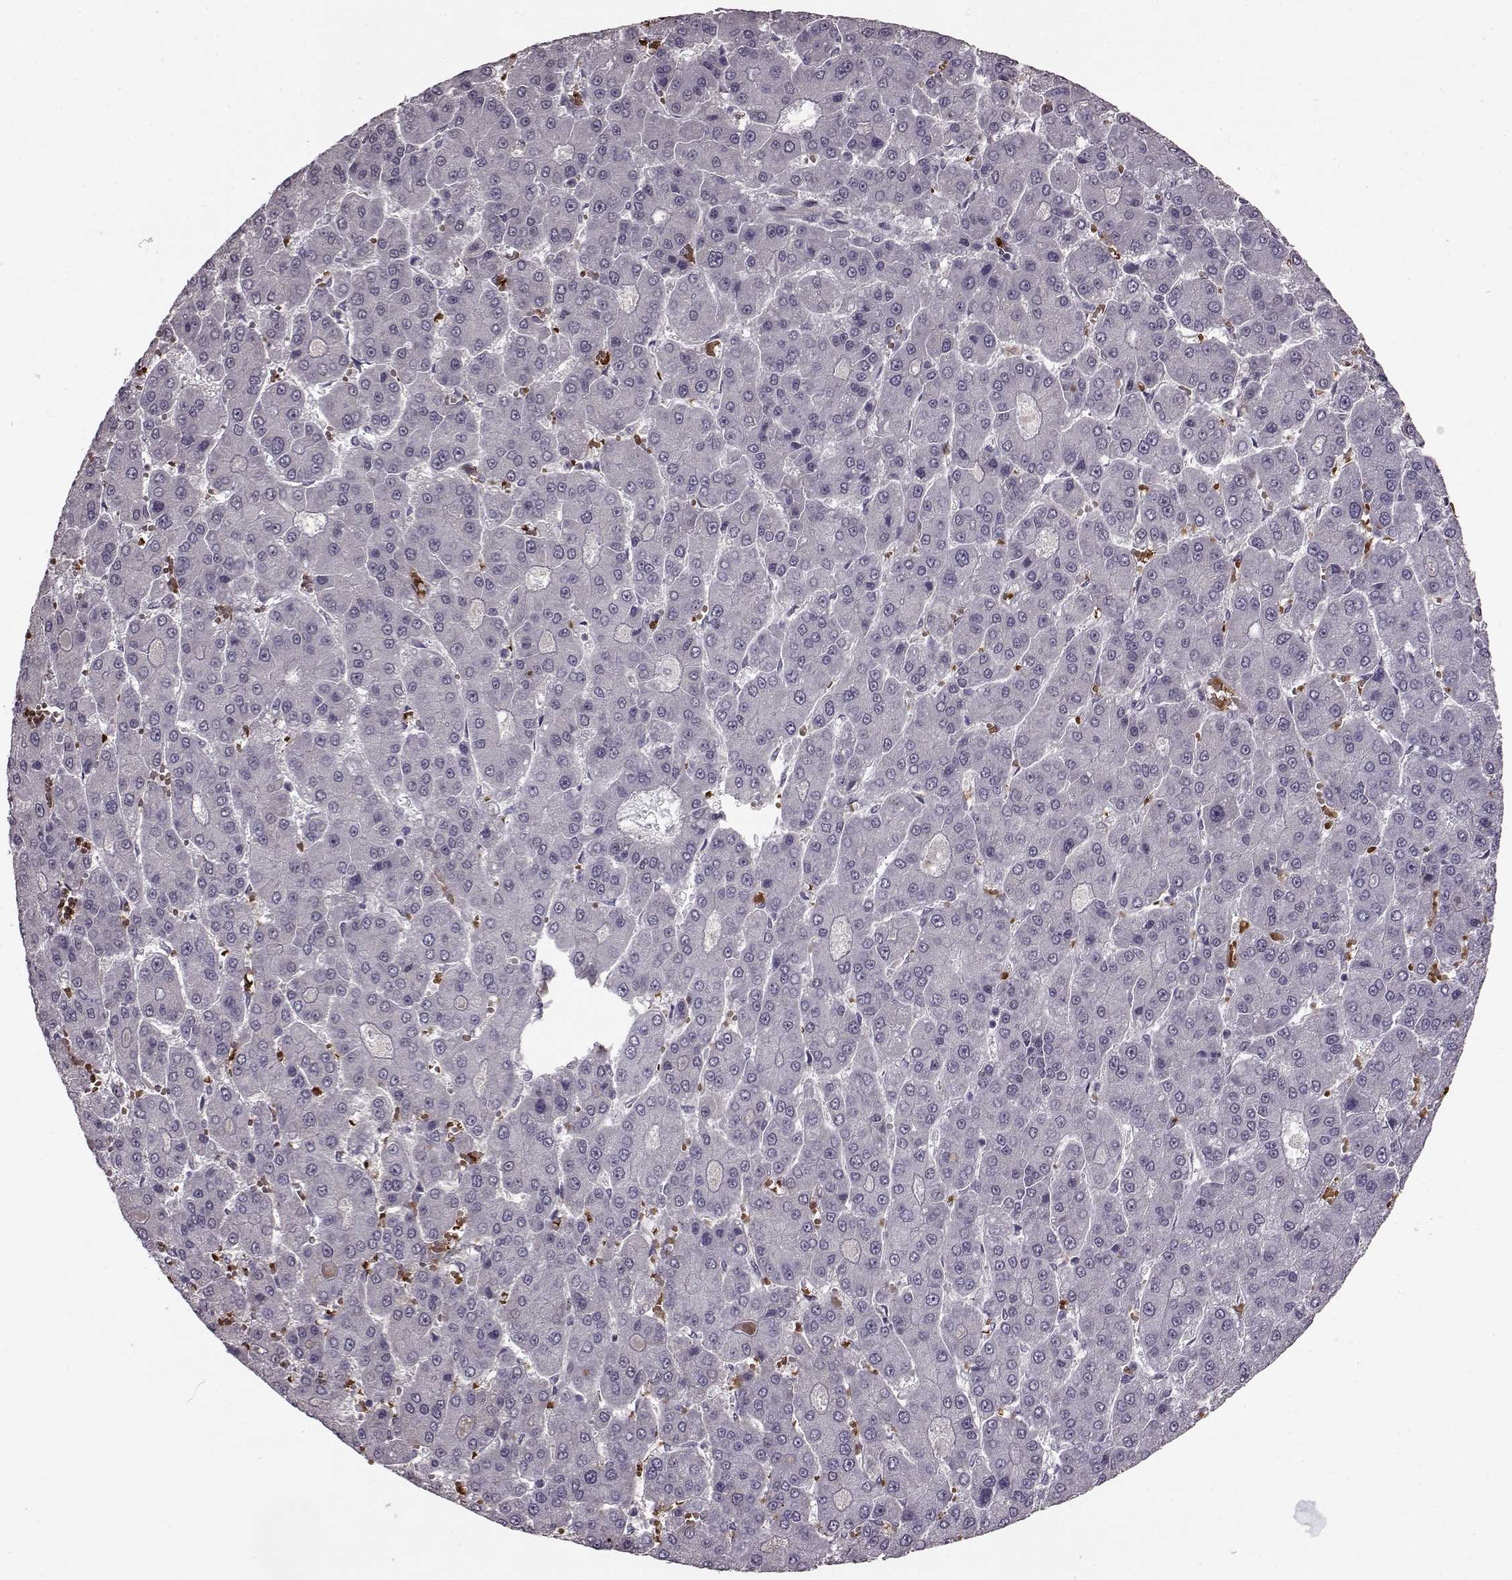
{"staining": {"intensity": "negative", "quantity": "none", "location": "none"}, "tissue": "liver cancer", "cell_type": "Tumor cells", "image_type": "cancer", "snomed": [{"axis": "morphology", "description": "Carcinoma, Hepatocellular, NOS"}, {"axis": "topography", "description": "Liver"}], "caption": "This is a micrograph of immunohistochemistry staining of liver cancer (hepatocellular carcinoma), which shows no positivity in tumor cells.", "gene": "PROP1", "patient": {"sex": "male", "age": 70}}